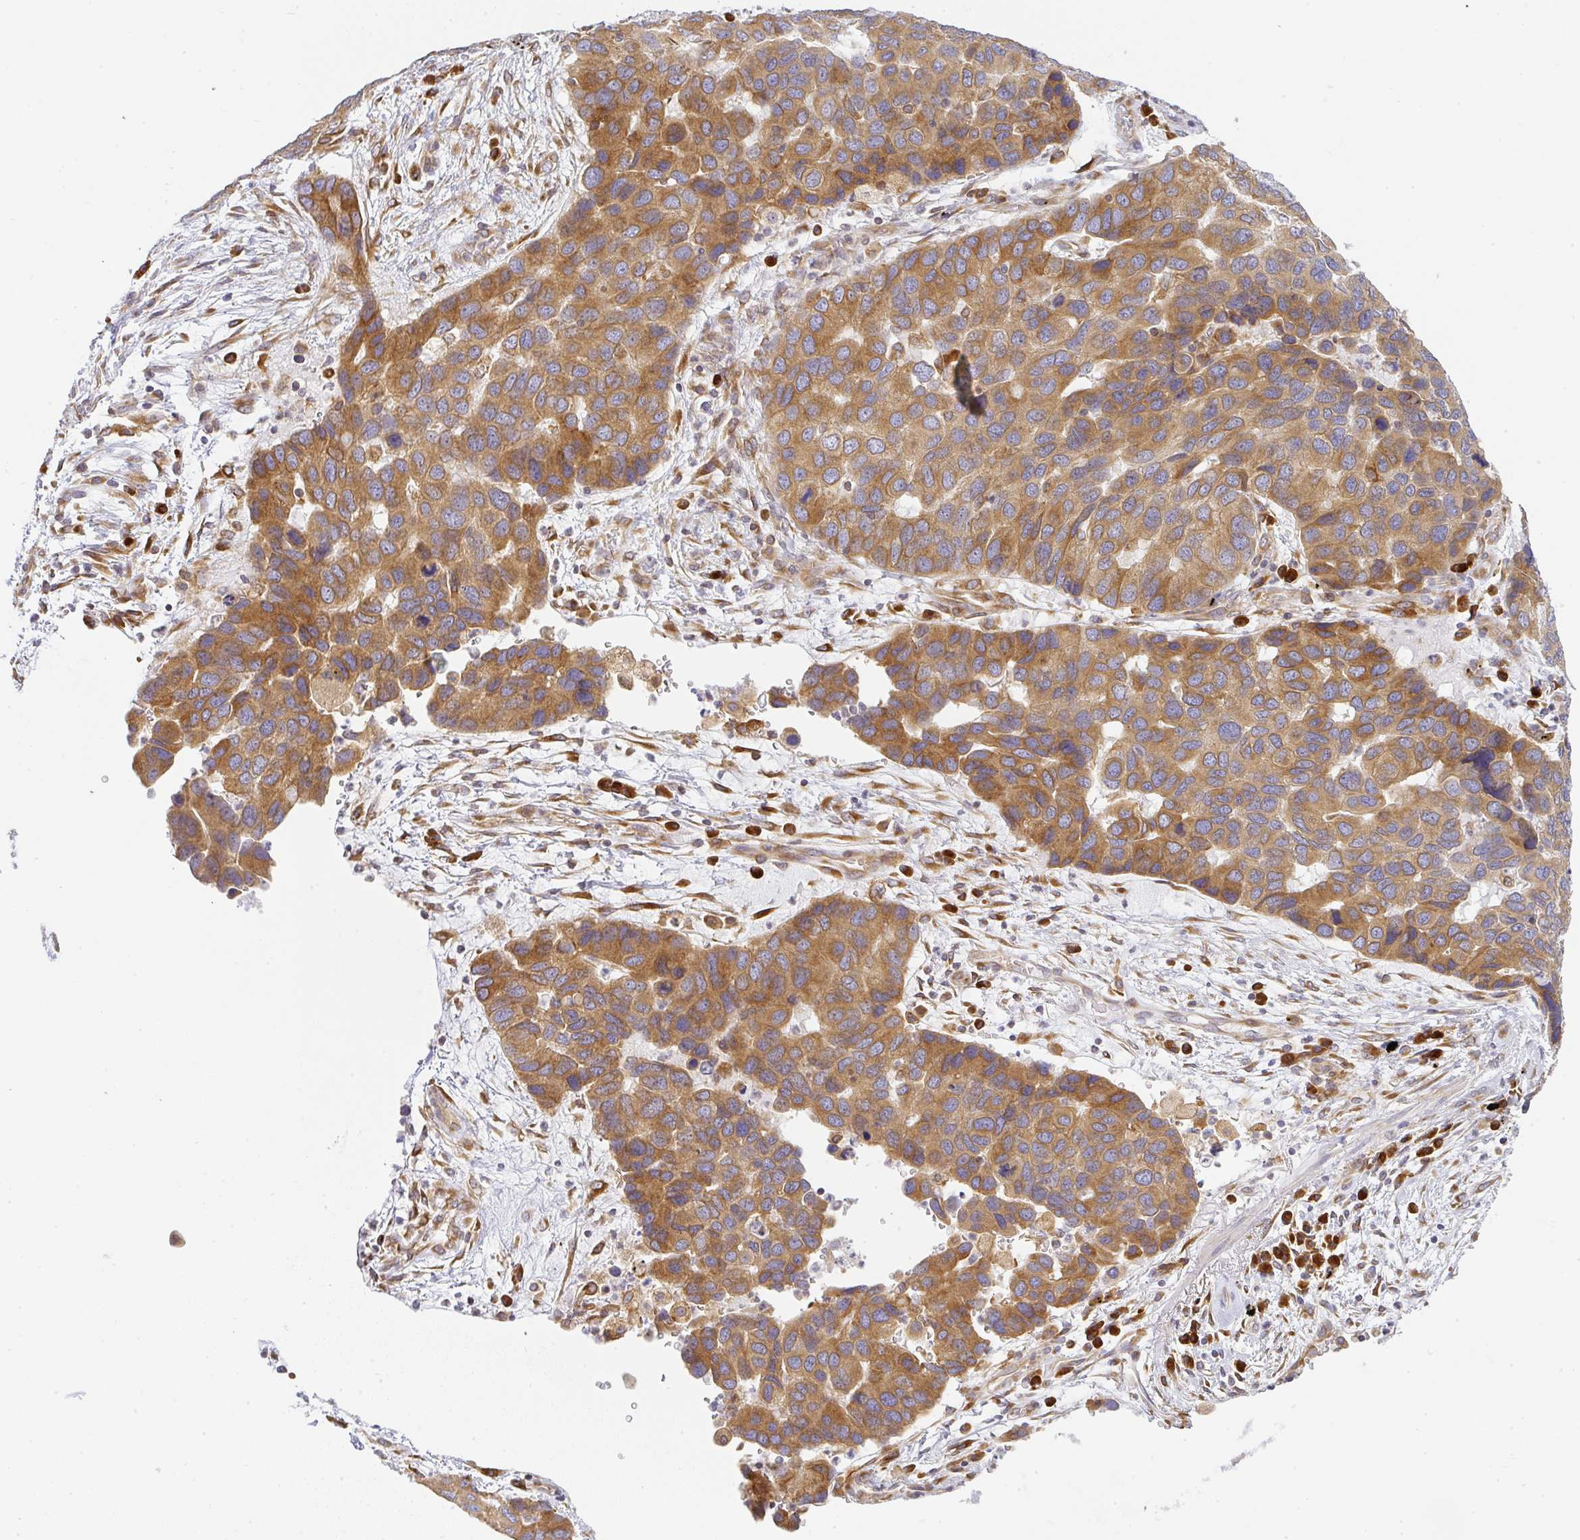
{"staining": {"intensity": "moderate", "quantity": ">75%", "location": "cytoplasmic/membranous"}, "tissue": "lung cancer", "cell_type": "Tumor cells", "image_type": "cancer", "snomed": [{"axis": "morphology", "description": "Aneuploidy"}, {"axis": "morphology", "description": "Adenocarcinoma, NOS"}, {"axis": "topography", "description": "Lymph node"}, {"axis": "topography", "description": "Lung"}], "caption": "This photomicrograph reveals immunohistochemistry (IHC) staining of adenocarcinoma (lung), with medium moderate cytoplasmic/membranous positivity in about >75% of tumor cells.", "gene": "DERL2", "patient": {"sex": "female", "age": 74}}